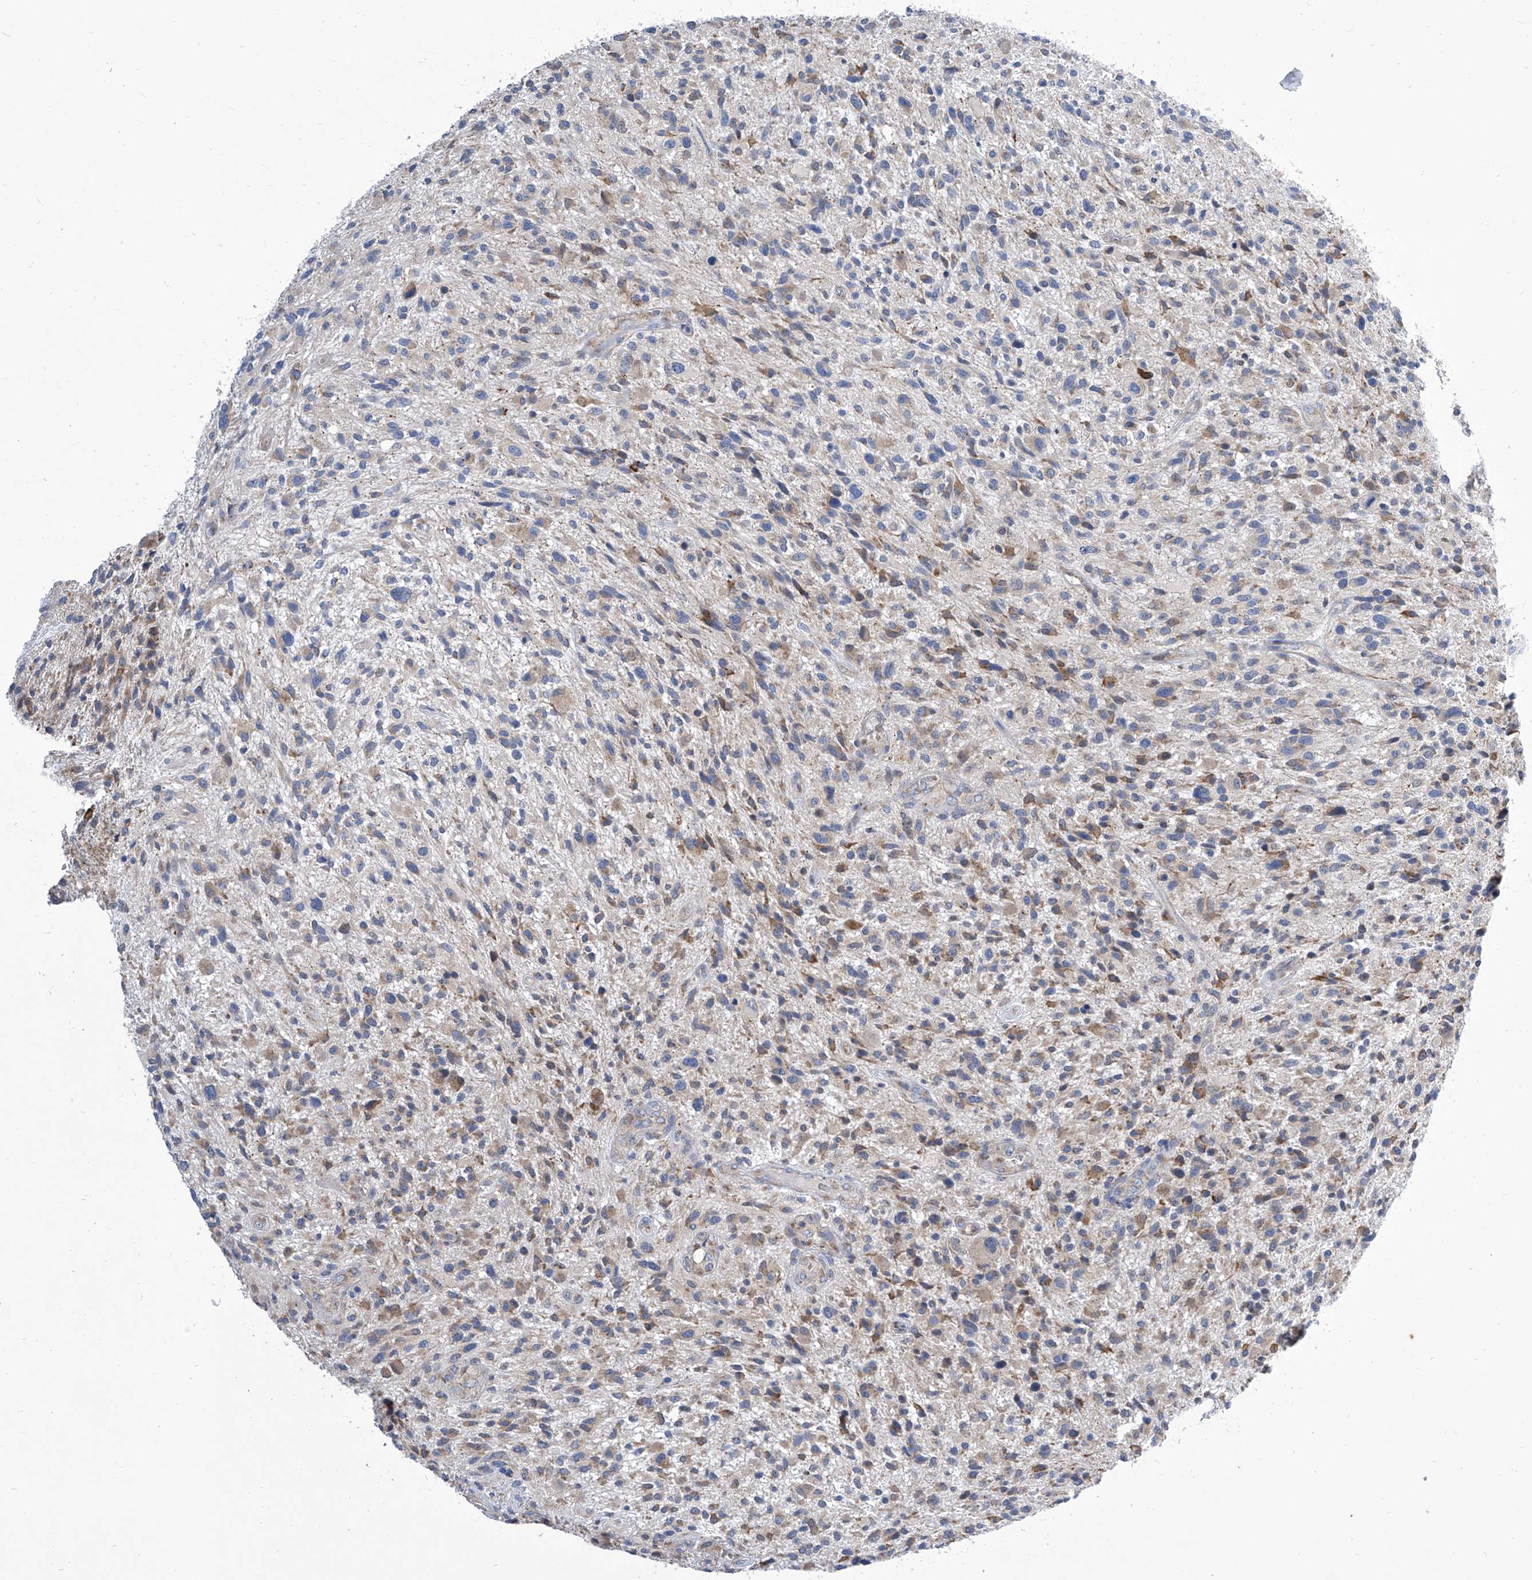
{"staining": {"intensity": "weak", "quantity": "<25%", "location": "cytoplasmic/membranous"}, "tissue": "glioma", "cell_type": "Tumor cells", "image_type": "cancer", "snomed": [{"axis": "morphology", "description": "Glioma, malignant, High grade"}, {"axis": "topography", "description": "Brain"}], "caption": "This is an immunohistochemistry (IHC) histopathology image of glioma. There is no expression in tumor cells.", "gene": "TJAP1", "patient": {"sex": "male", "age": 47}}